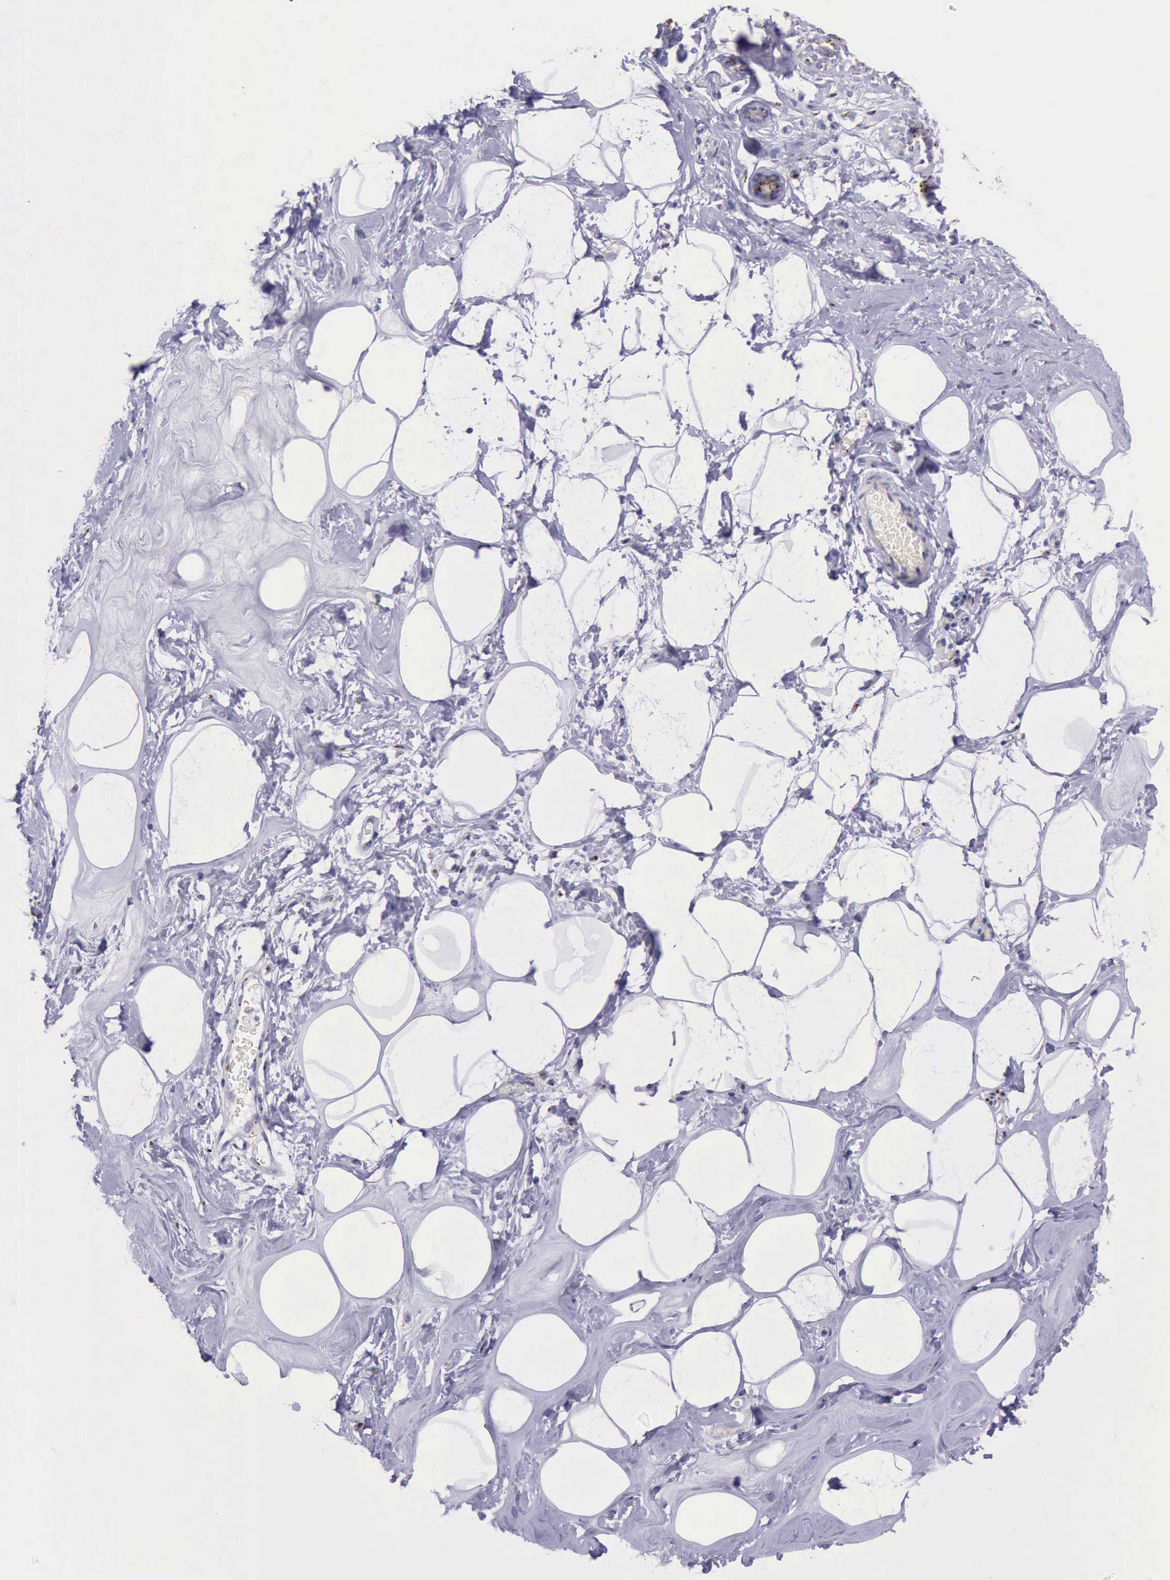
{"staining": {"intensity": "negative", "quantity": ">75%", "location": "none"}, "tissue": "breast", "cell_type": "Adipocytes", "image_type": "normal", "snomed": [{"axis": "morphology", "description": "Normal tissue, NOS"}, {"axis": "morphology", "description": "Fibrosis, NOS"}, {"axis": "topography", "description": "Breast"}], "caption": "High power microscopy histopathology image of an immunohistochemistry (IHC) micrograph of benign breast, revealing no significant expression in adipocytes.", "gene": "GOLGA5", "patient": {"sex": "female", "age": 39}}